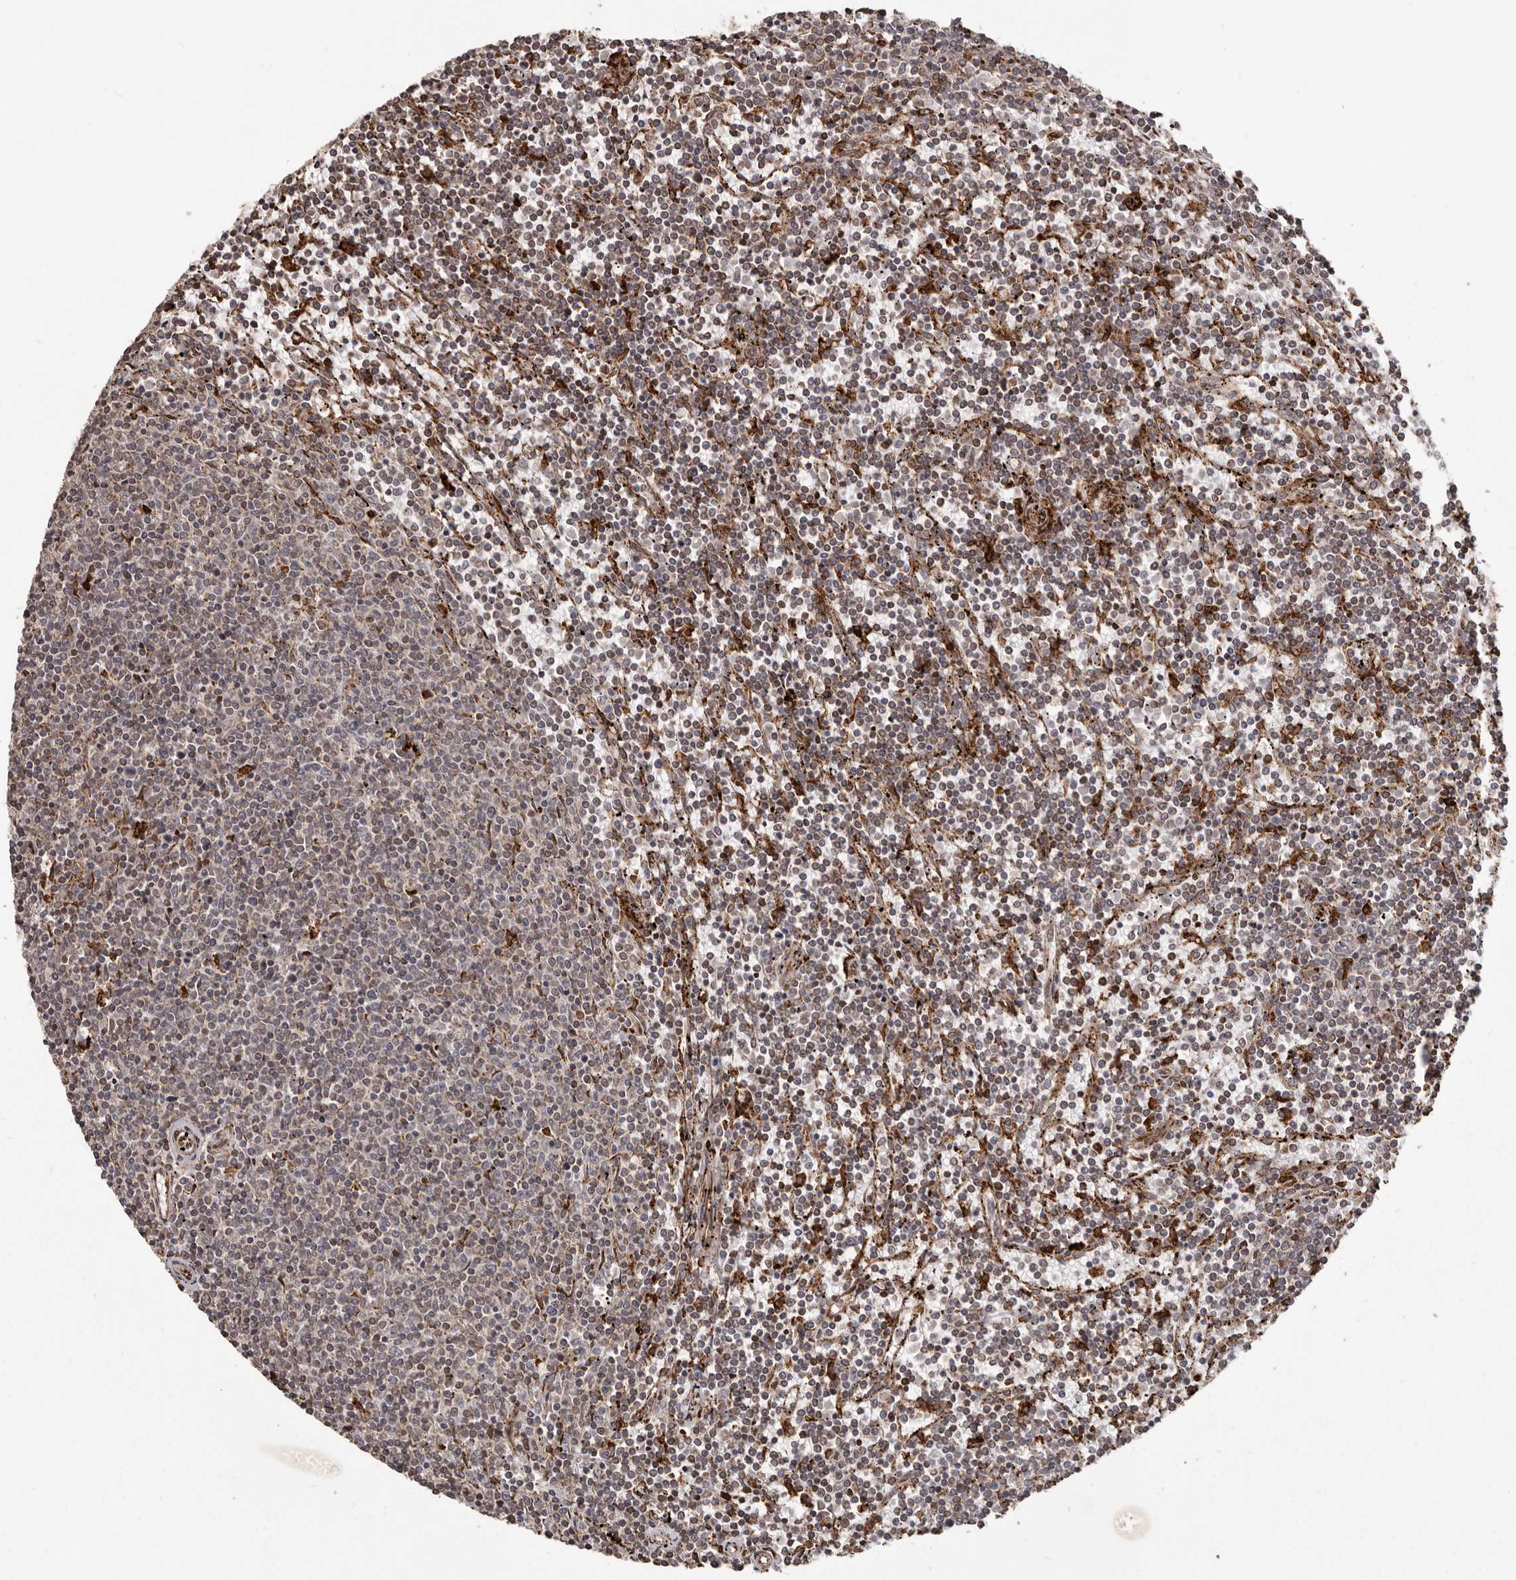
{"staining": {"intensity": "weak", "quantity": "25%-75%", "location": "cytoplasmic/membranous"}, "tissue": "lymphoma", "cell_type": "Tumor cells", "image_type": "cancer", "snomed": [{"axis": "morphology", "description": "Malignant lymphoma, non-Hodgkin's type, Low grade"}, {"axis": "topography", "description": "Spleen"}], "caption": "Human lymphoma stained with a protein marker shows weak staining in tumor cells.", "gene": "NUP43", "patient": {"sex": "female", "age": 50}}